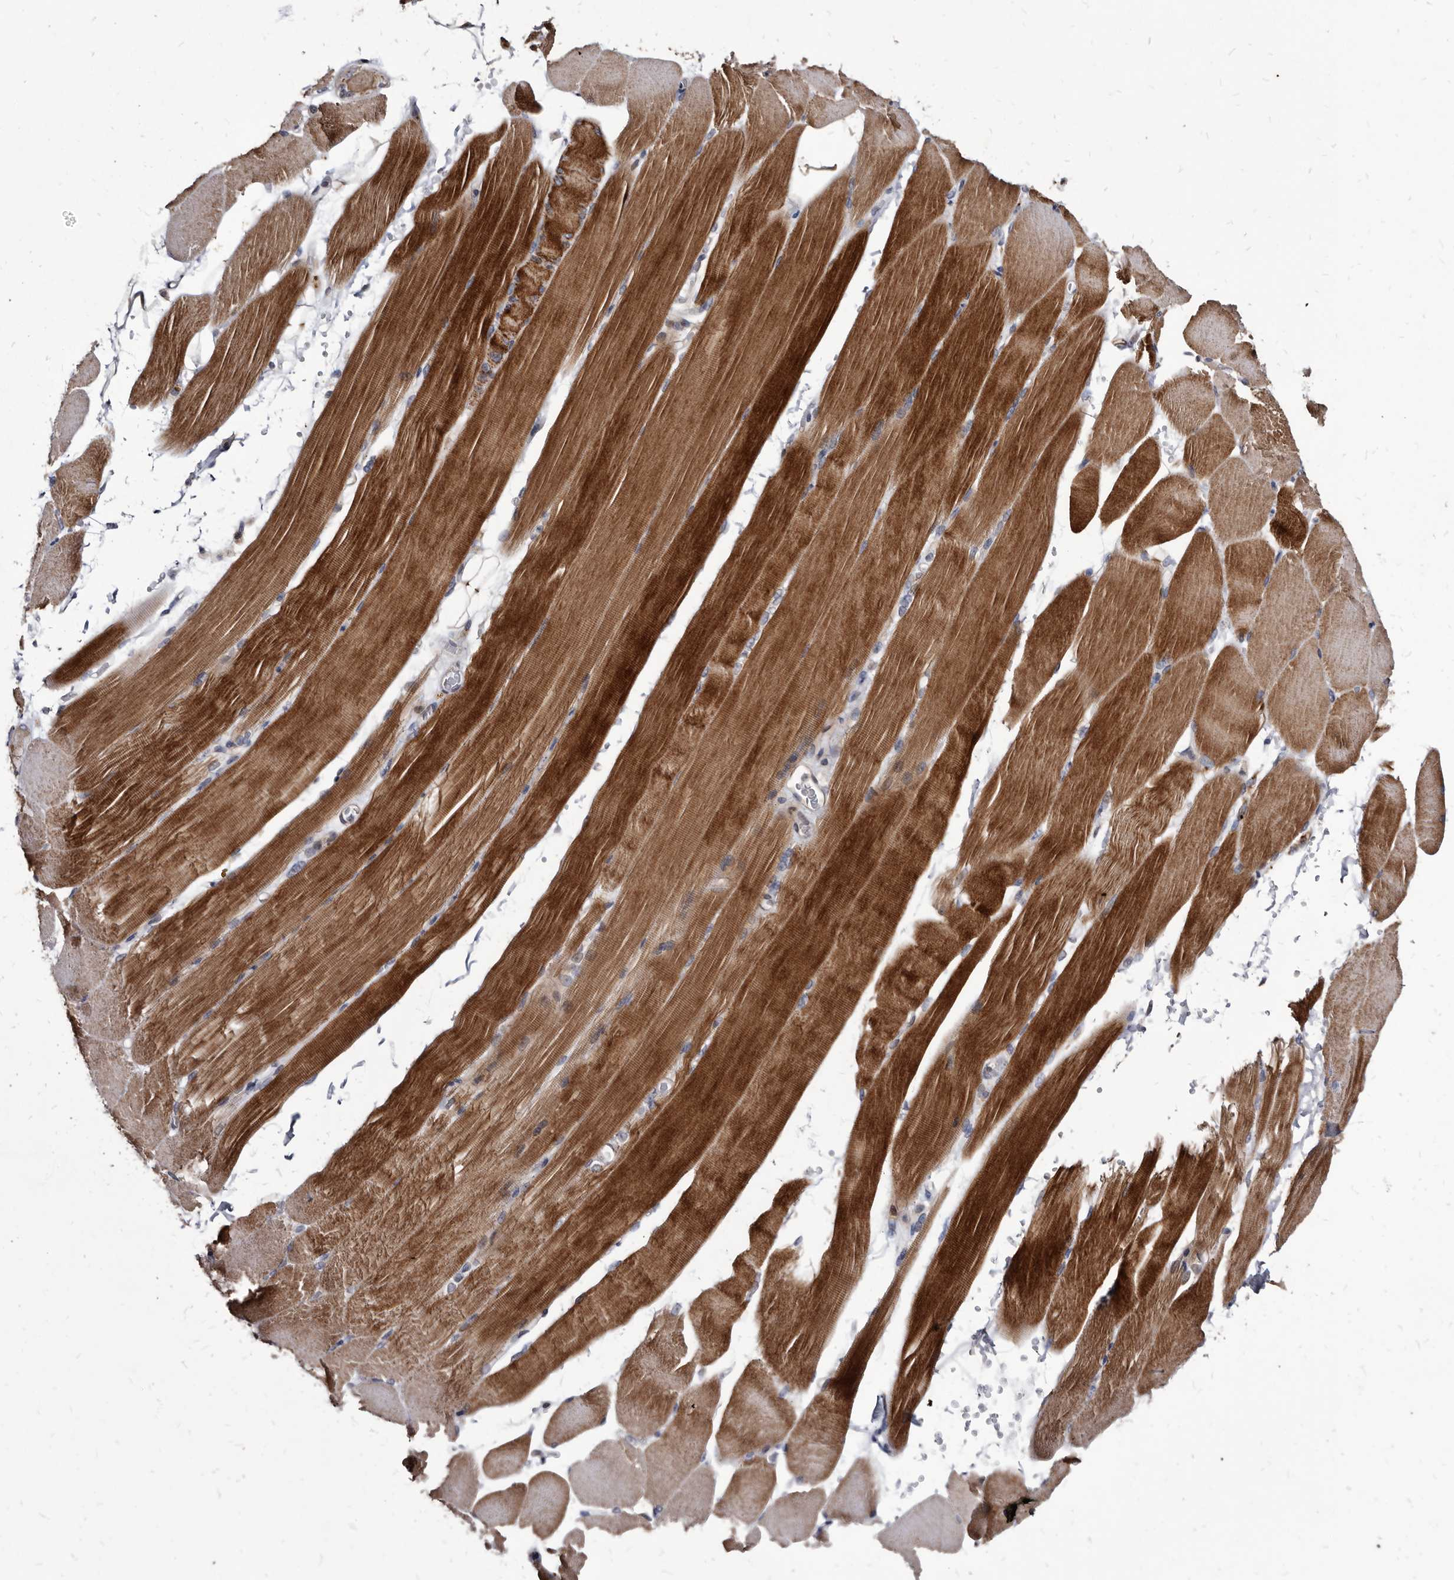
{"staining": {"intensity": "strong", "quantity": "25%-75%", "location": "cytoplasmic/membranous"}, "tissue": "skeletal muscle", "cell_type": "Myocytes", "image_type": "normal", "snomed": [{"axis": "morphology", "description": "Normal tissue, NOS"}, {"axis": "topography", "description": "Skeletal muscle"}, {"axis": "topography", "description": "Parathyroid gland"}], "caption": "A high-resolution histopathology image shows IHC staining of benign skeletal muscle, which demonstrates strong cytoplasmic/membranous positivity in about 25%-75% of myocytes. (DAB IHC with brightfield microscopy, high magnification).", "gene": "PROM1", "patient": {"sex": "female", "age": 37}}